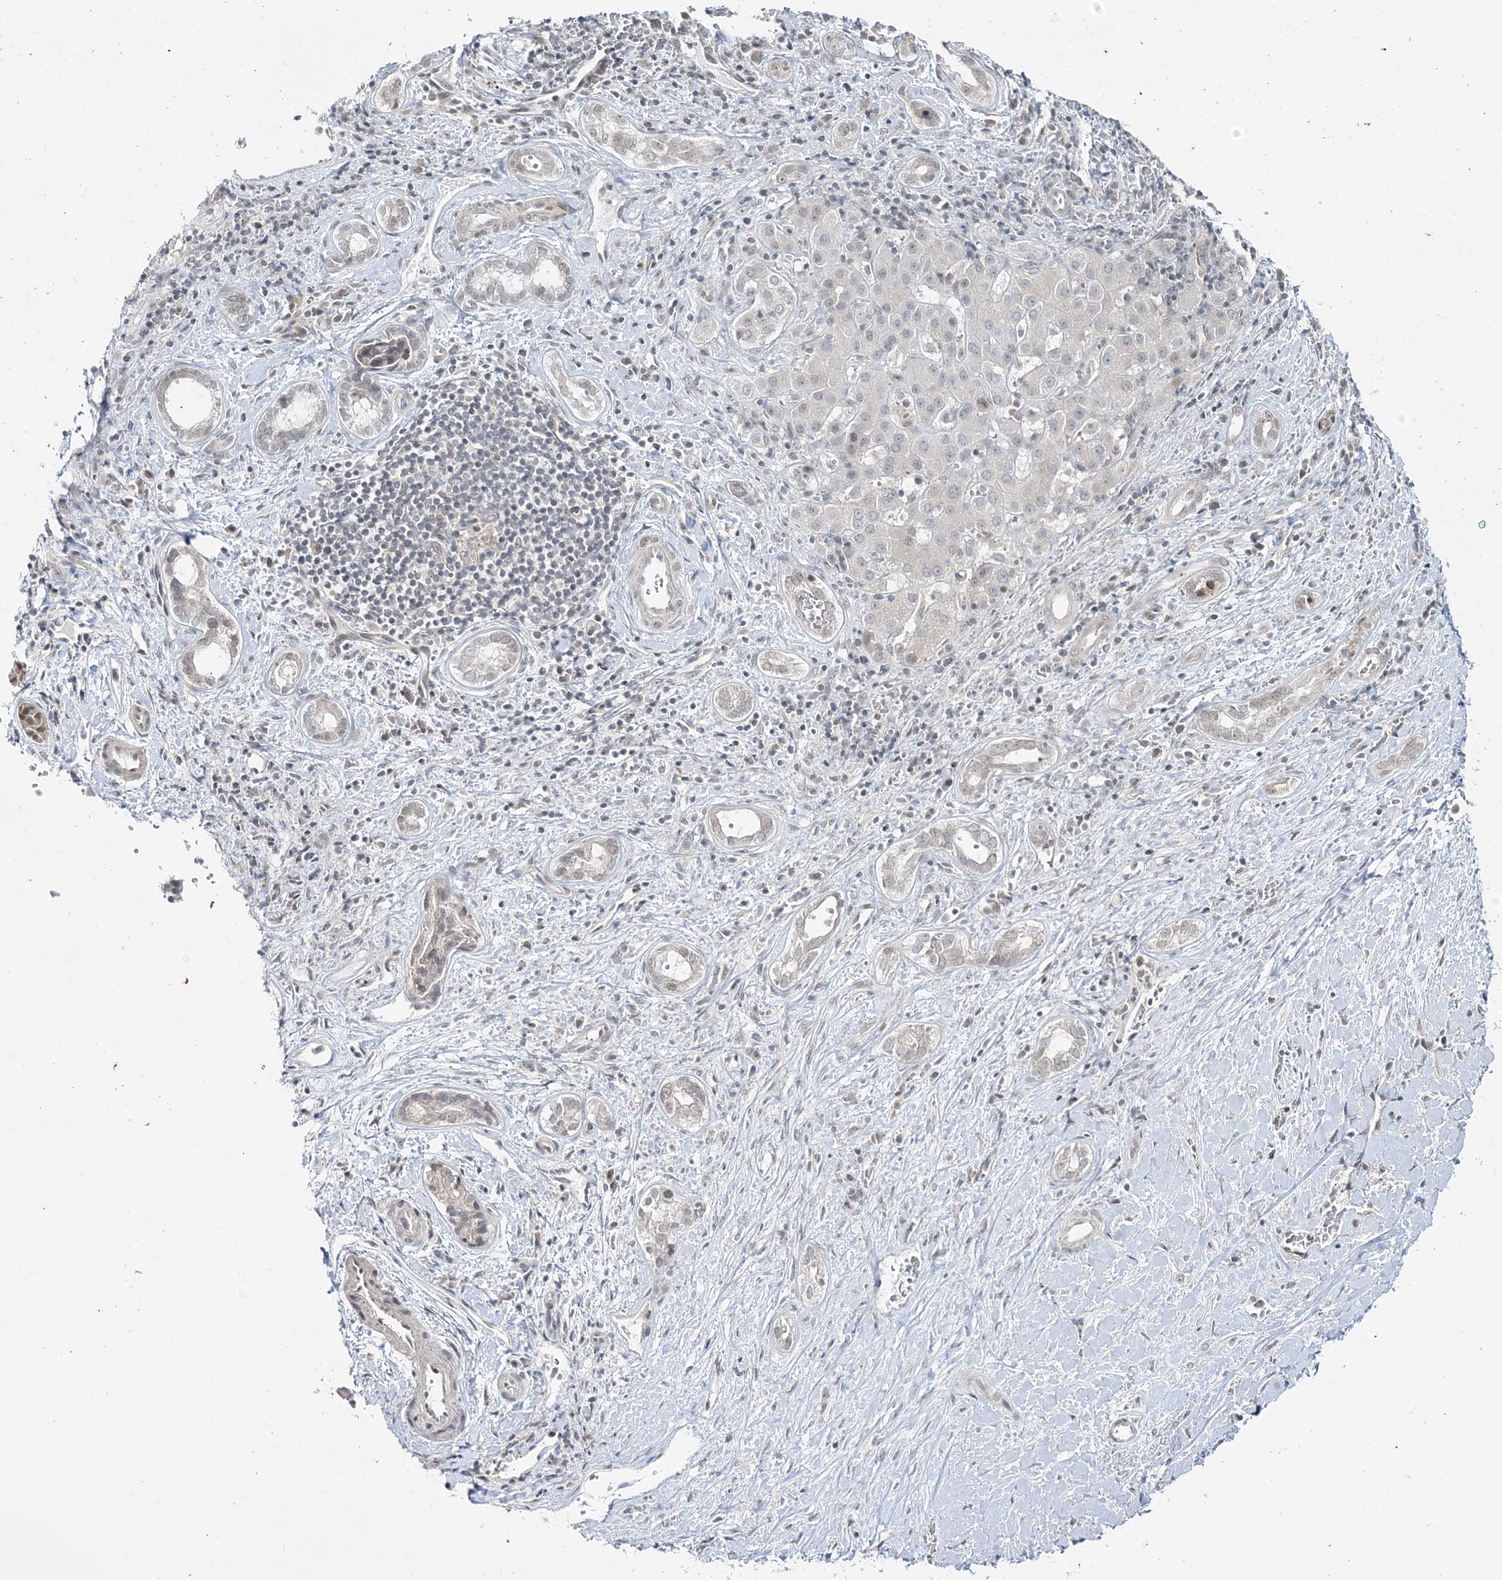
{"staining": {"intensity": "weak", "quantity": "<25%", "location": "cytoplasmic/membranous"}, "tissue": "liver cancer", "cell_type": "Tumor cells", "image_type": "cancer", "snomed": [{"axis": "morphology", "description": "Cholangiocarcinoma"}, {"axis": "topography", "description": "Liver"}], "caption": "This is a histopathology image of immunohistochemistry (IHC) staining of liver cancer, which shows no staining in tumor cells.", "gene": "LEXM", "patient": {"sex": "female", "age": 75}}